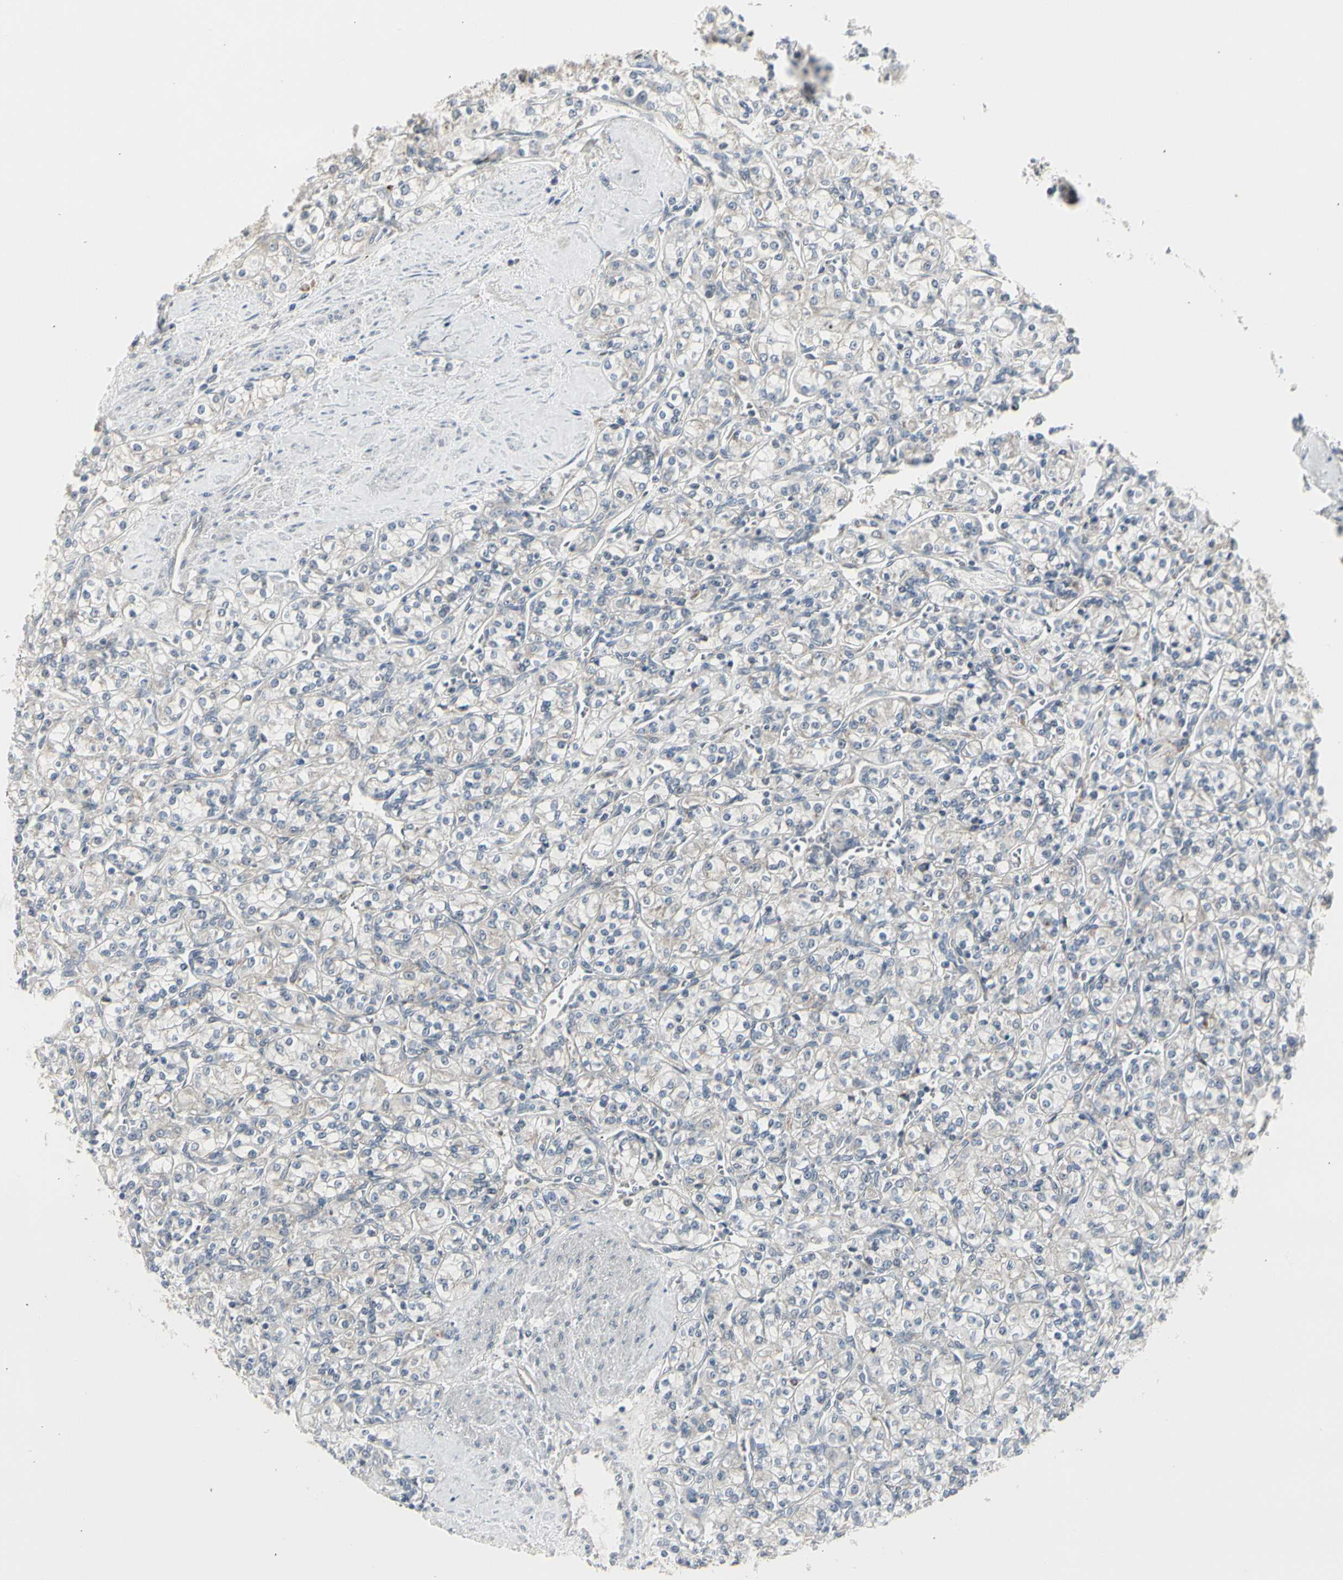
{"staining": {"intensity": "negative", "quantity": "none", "location": "none"}, "tissue": "renal cancer", "cell_type": "Tumor cells", "image_type": "cancer", "snomed": [{"axis": "morphology", "description": "Adenocarcinoma, NOS"}, {"axis": "topography", "description": "Kidney"}], "caption": "There is no significant expression in tumor cells of renal cancer. (DAB IHC visualized using brightfield microscopy, high magnification).", "gene": "GRN", "patient": {"sex": "male", "age": 77}}